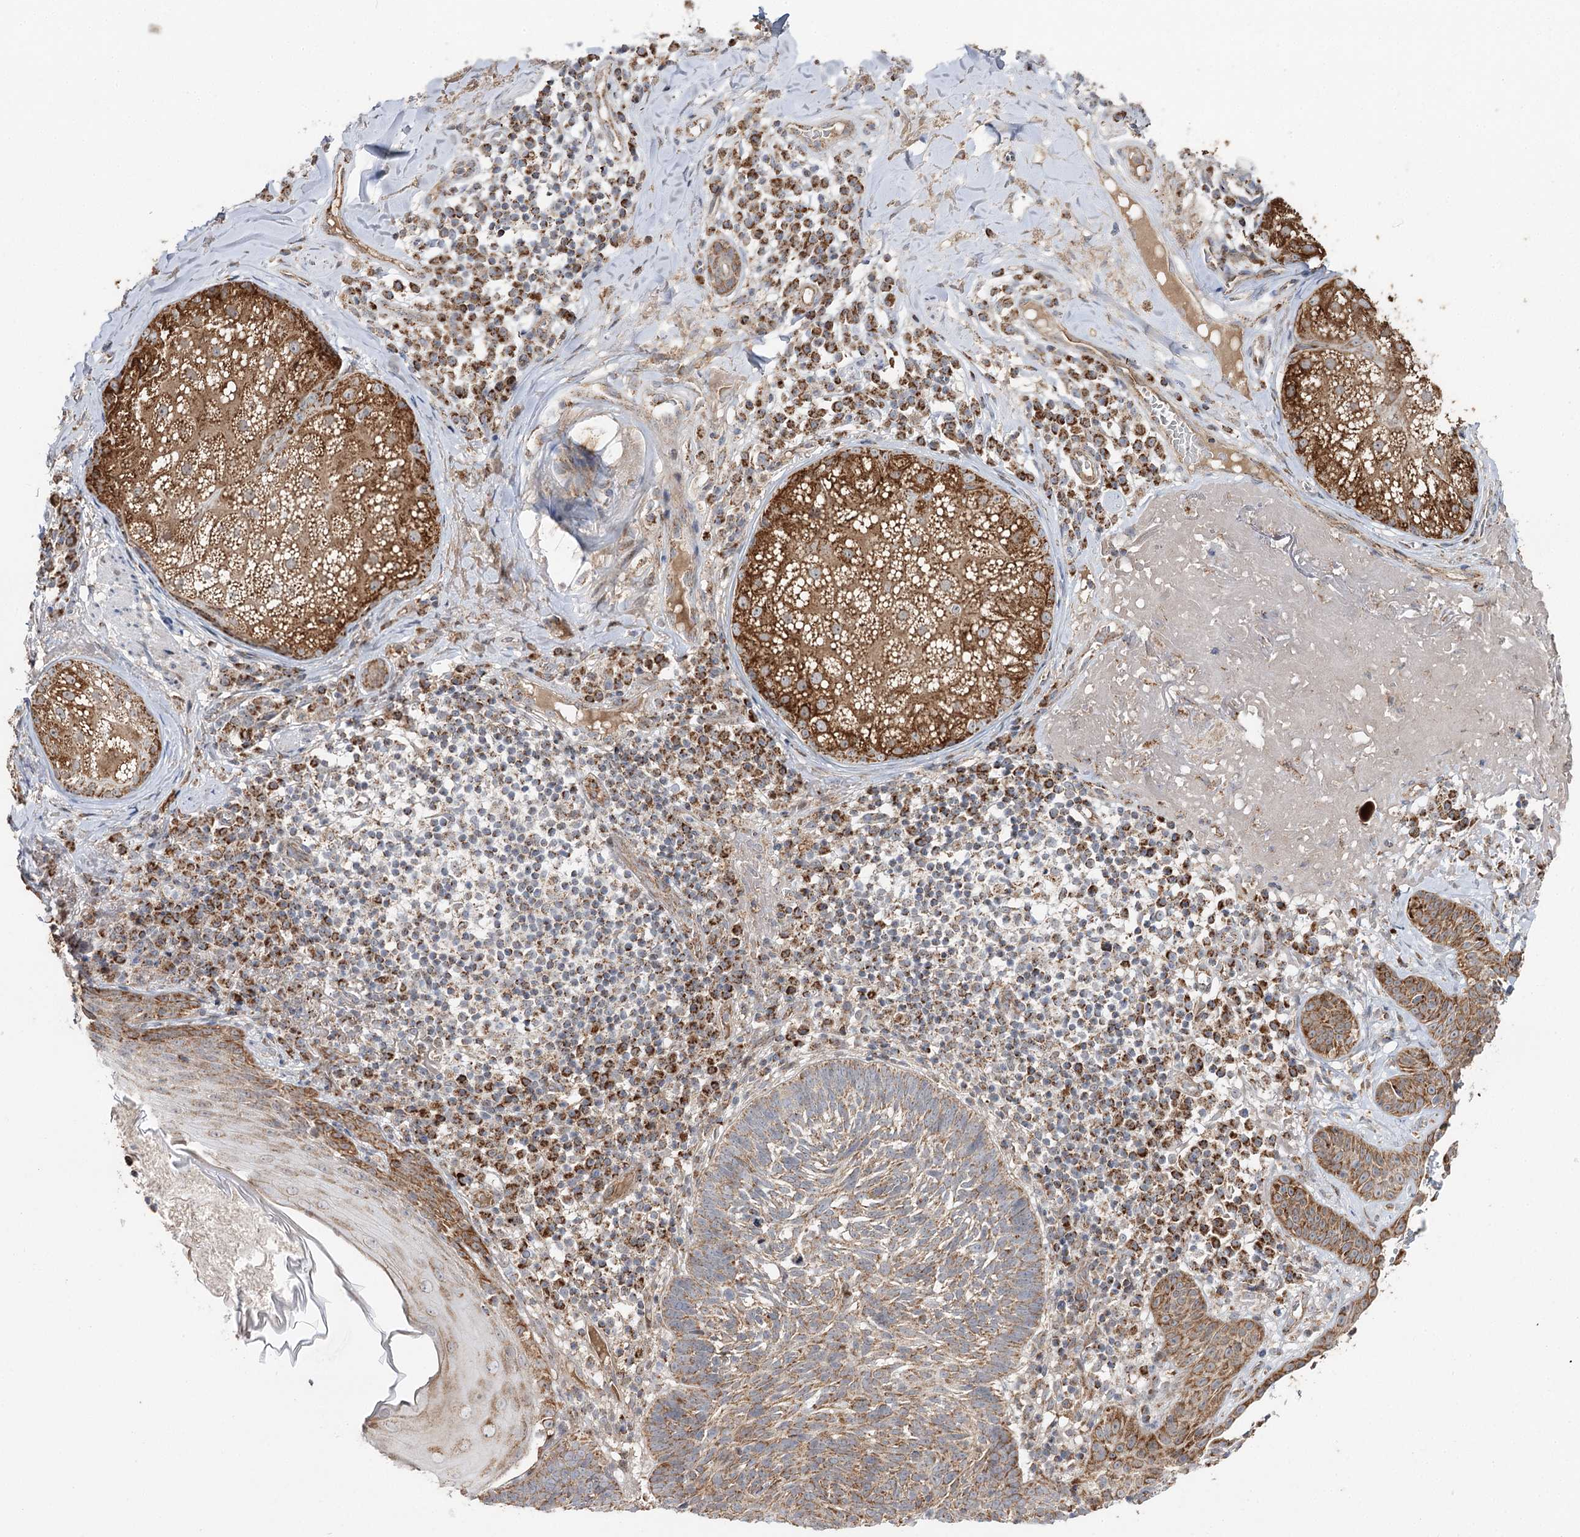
{"staining": {"intensity": "moderate", "quantity": ">75%", "location": "cytoplasmic/membranous"}, "tissue": "skin cancer", "cell_type": "Tumor cells", "image_type": "cancer", "snomed": [{"axis": "morphology", "description": "Basal cell carcinoma"}, {"axis": "topography", "description": "Skin"}], "caption": "Tumor cells reveal medium levels of moderate cytoplasmic/membranous staining in approximately >75% of cells in human skin basal cell carcinoma.", "gene": "CBR4", "patient": {"sex": "male", "age": 88}}